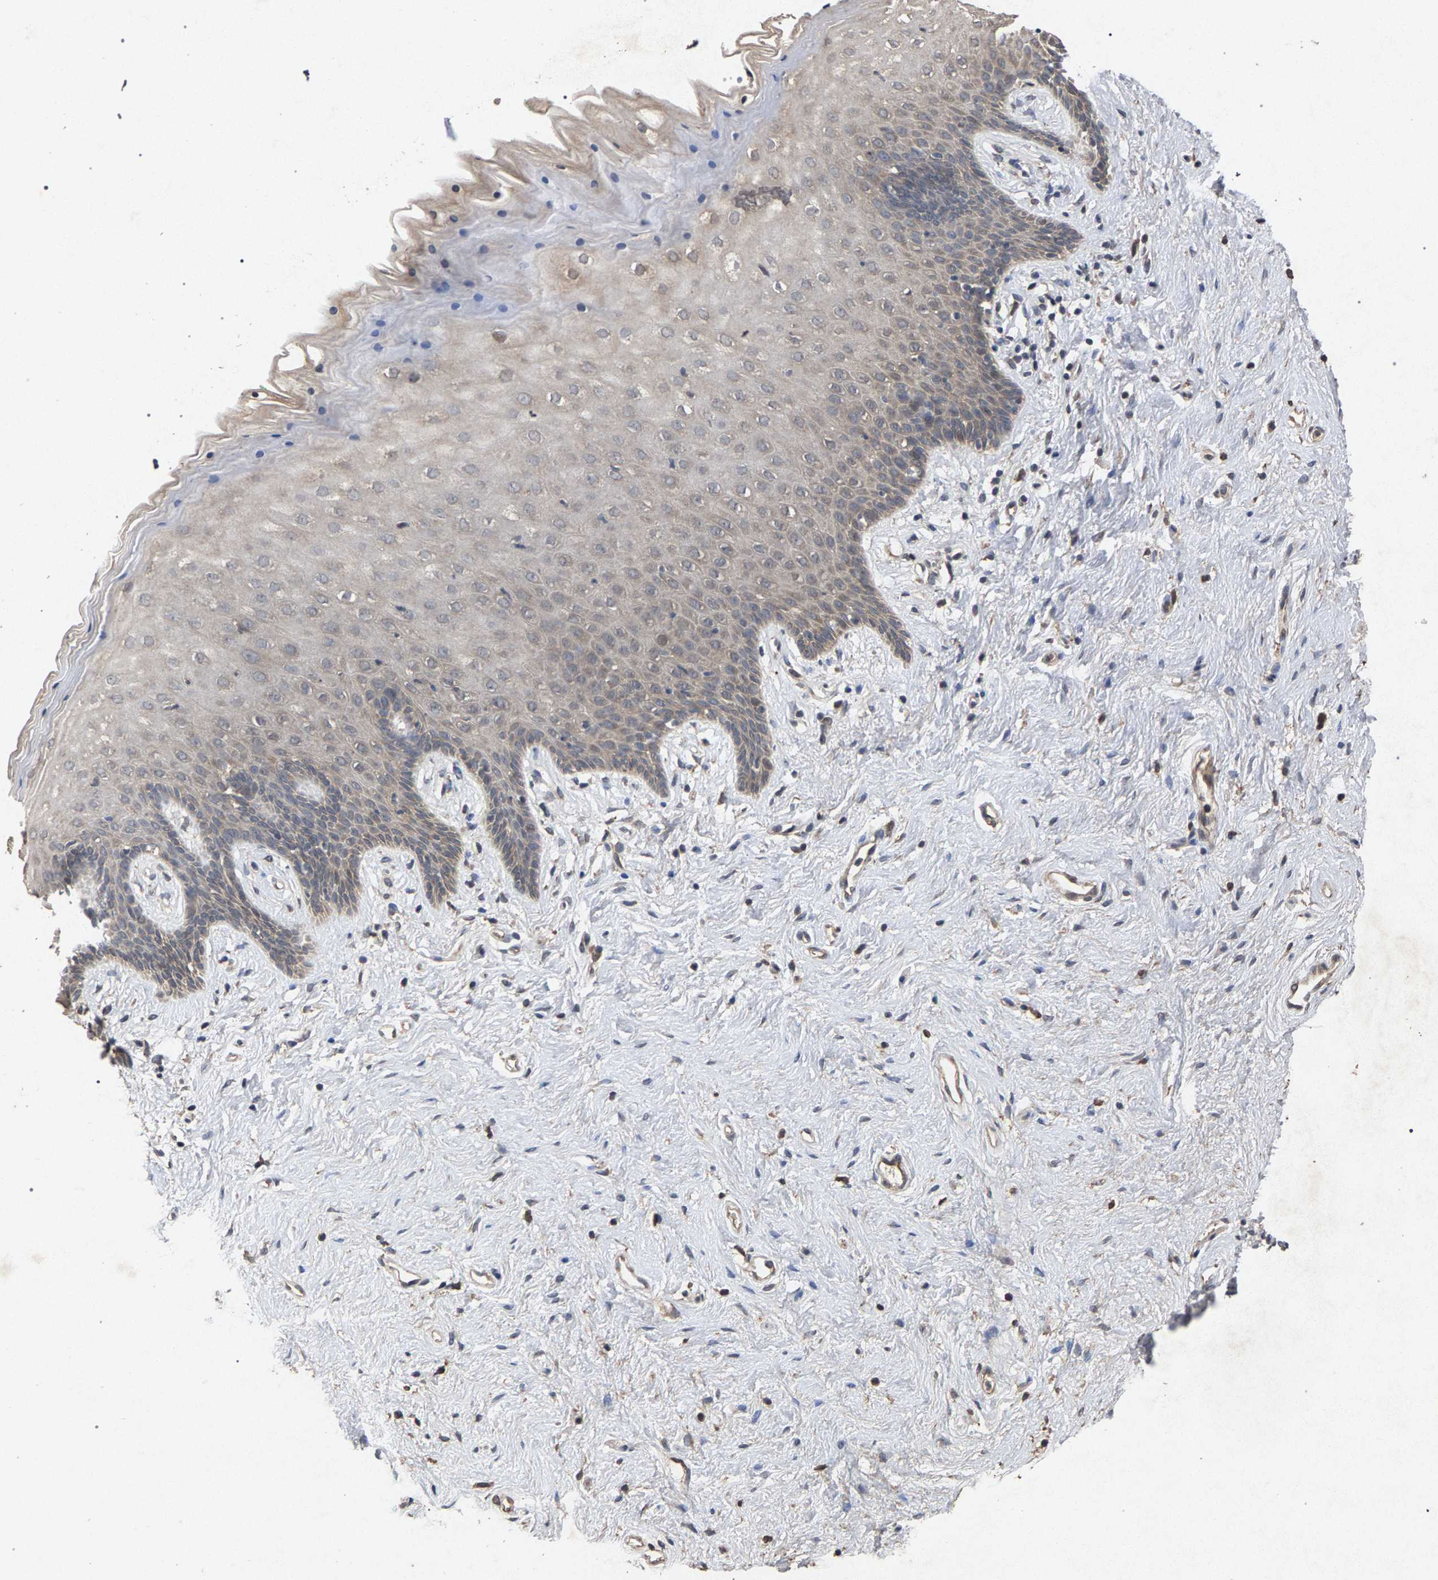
{"staining": {"intensity": "weak", "quantity": ">75%", "location": "cytoplasmic/membranous"}, "tissue": "vagina", "cell_type": "Squamous epithelial cells", "image_type": "normal", "snomed": [{"axis": "morphology", "description": "Normal tissue, NOS"}, {"axis": "topography", "description": "Vagina"}], "caption": "This micrograph reveals IHC staining of unremarkable human vagina, with low weak cytoplasmic/membranous staining in about >75% of squamous epithelial cells.", "gene": "SLC4A4", "patient": {"sex": "female", "age": 44}}